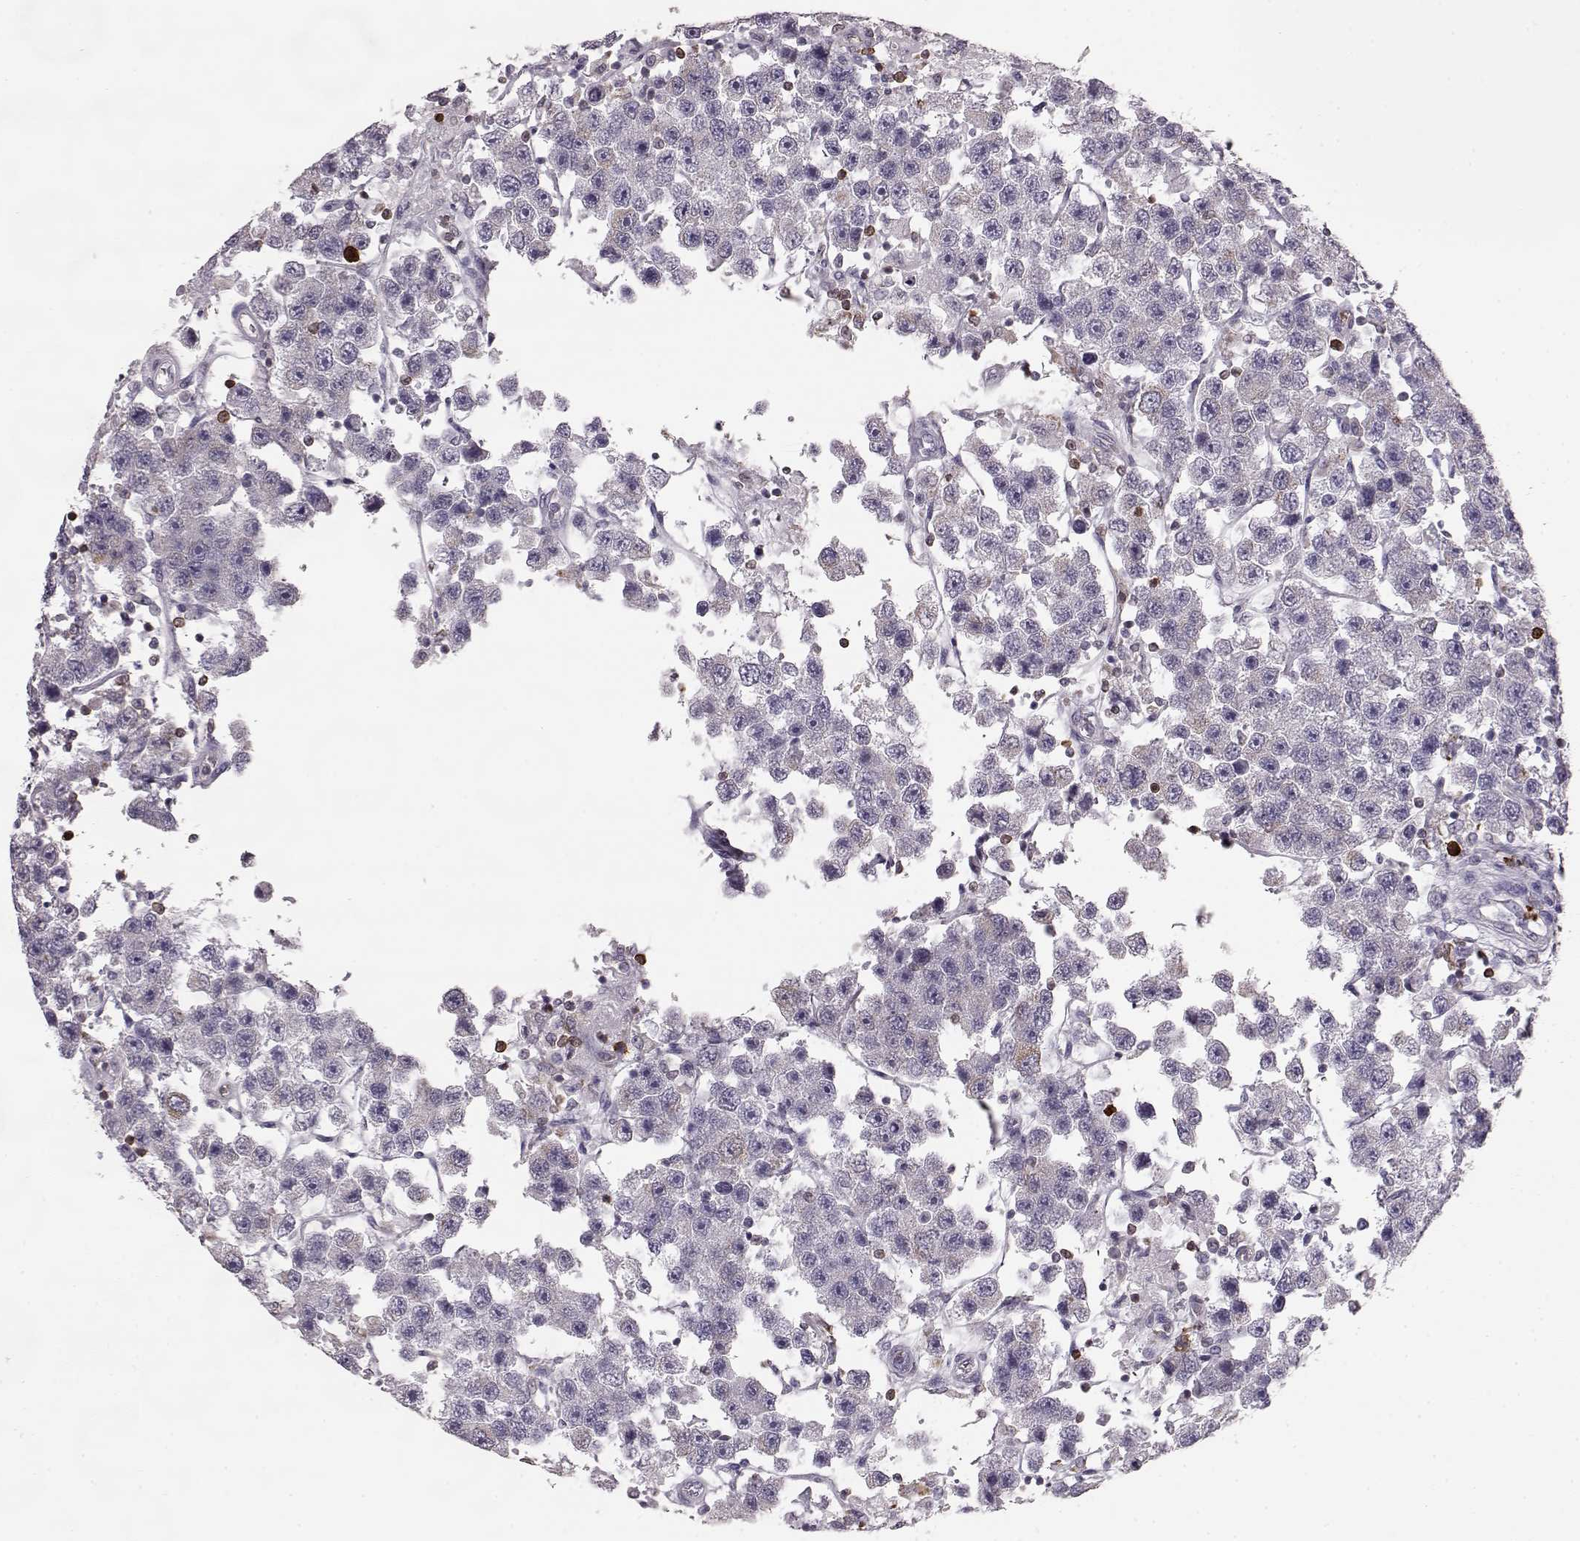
{"staining": {"intensity": "negative", "quantity": "none", "location": "none"}, "tissue": "testis cancer", "cell_type": "Tumor cells", "image_type": "cancer", "snomed": [{"axis": "morphology", "description": "Seminoma, NOS"}, {"axis": "topography", "description": "Testis"}], "caption": "This is an IHC histopathology image of human testis seminoma. There is no staining in tumor cells.", "gene": "ELOVL5", "patient": {"sex": "male", "age": 45}}